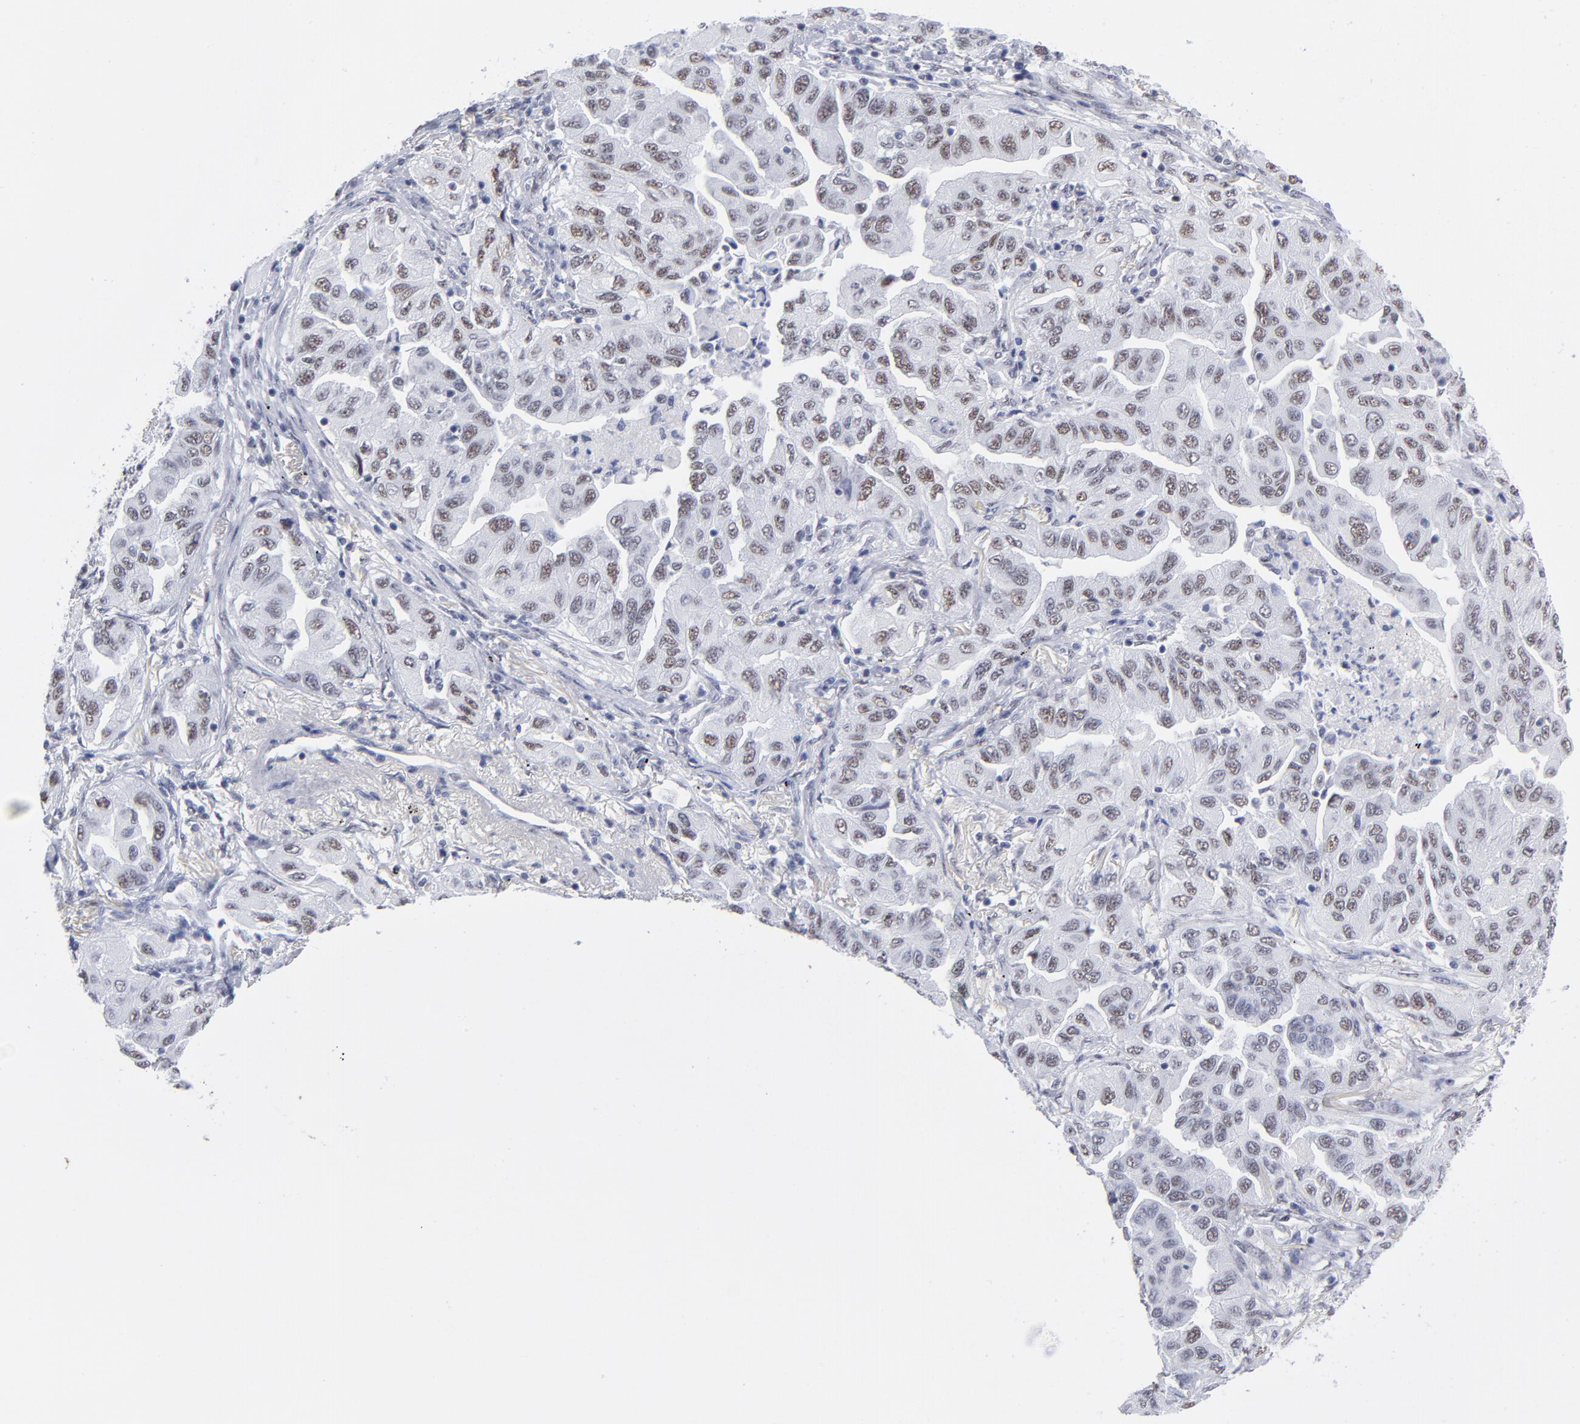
{"staining": {"intensity": "moderate", "quantity": "25%-75%", "location": "nuclear"}, "tissue": "lung cancer", "cell_type": "Tumor cells", "image_type": "cancer", "snomed": [{"axis": "morphology", "description": "Adenocarcinoma, NOS"}, {"axis": "topography", "description": "Lung"}], "caption": "Lung adenocarcinoma tissue displays moderate nuclear expression in about 25%-75% of tumor cells, visualized by immunohistochemistry. (brown staining indicates protein expression, while blue staining denotes nuclei).", "gene": "SNRPB", "patient": {"sex": "female", "age": 65}}